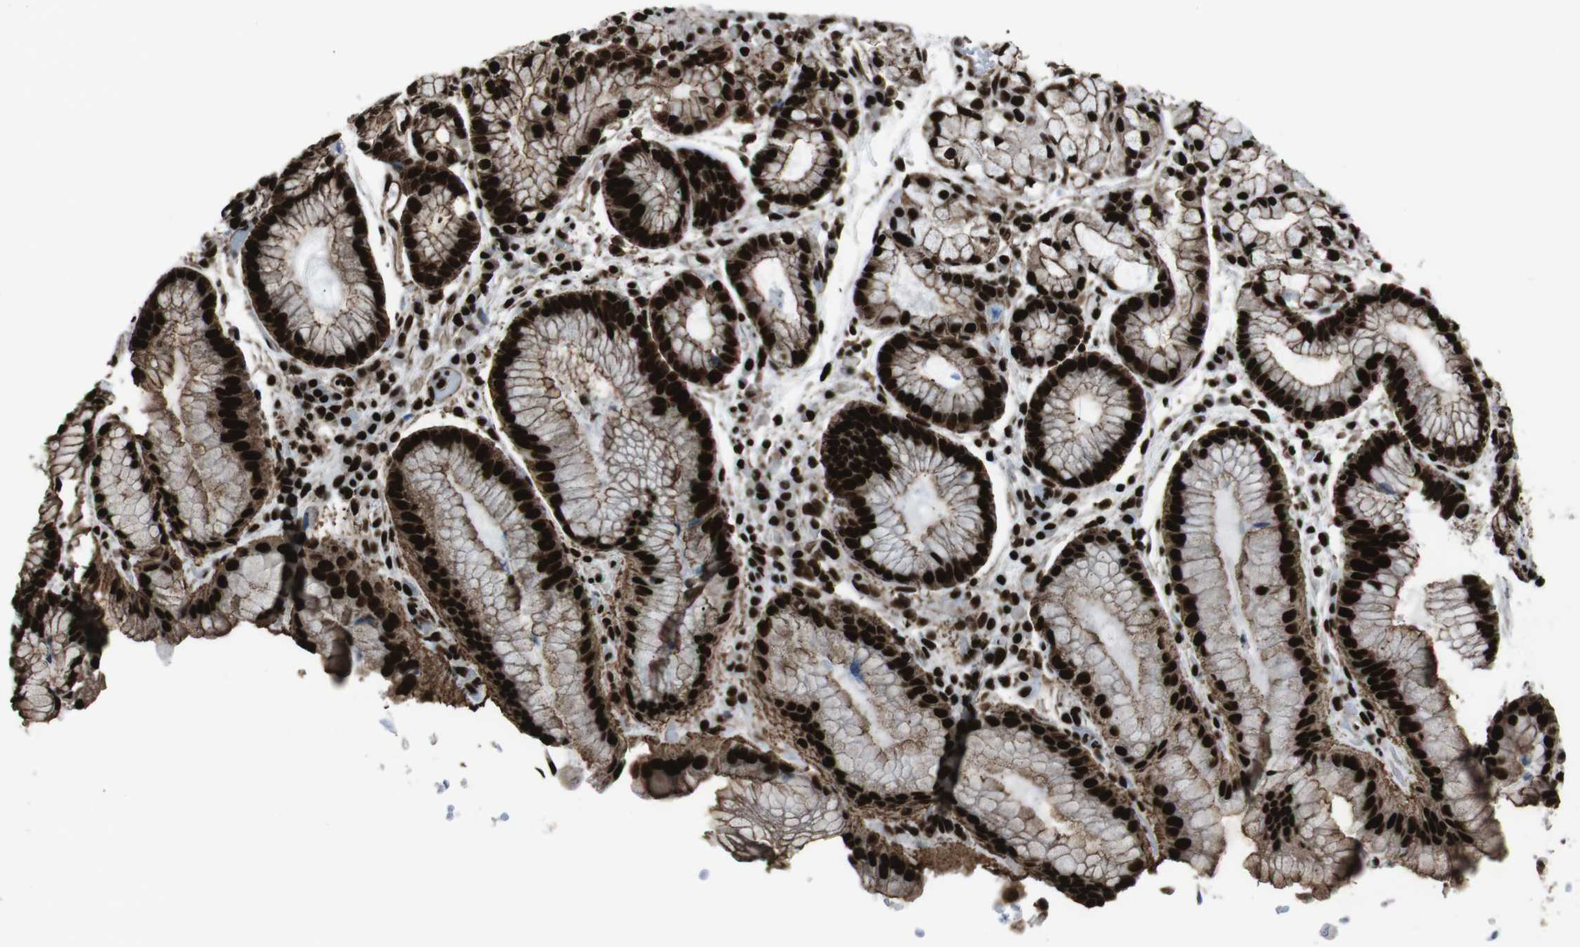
{"staining": {"intensity": "strong", "quantity": ">75%", "location": "cytoplasmic/membranous,nuclear"}, "tissue": "stomach", "cell_type": "Glandular cells", "image_type": "normal", "snomed": [{"axis": "morphology", "description": "Normal tissue, NOS"}, {"axis": "topography", "description": "Stomach, upper"}], "caption": "Immunohistochemical staining of unremarkable stomach reveals >75% levels of strong cytoplasmic/membranous,nuclear protein positivity in approximately >75% of glandular cells.", "gene": "HNRNPU", "patient": {"sex": "male", "age": 72}}